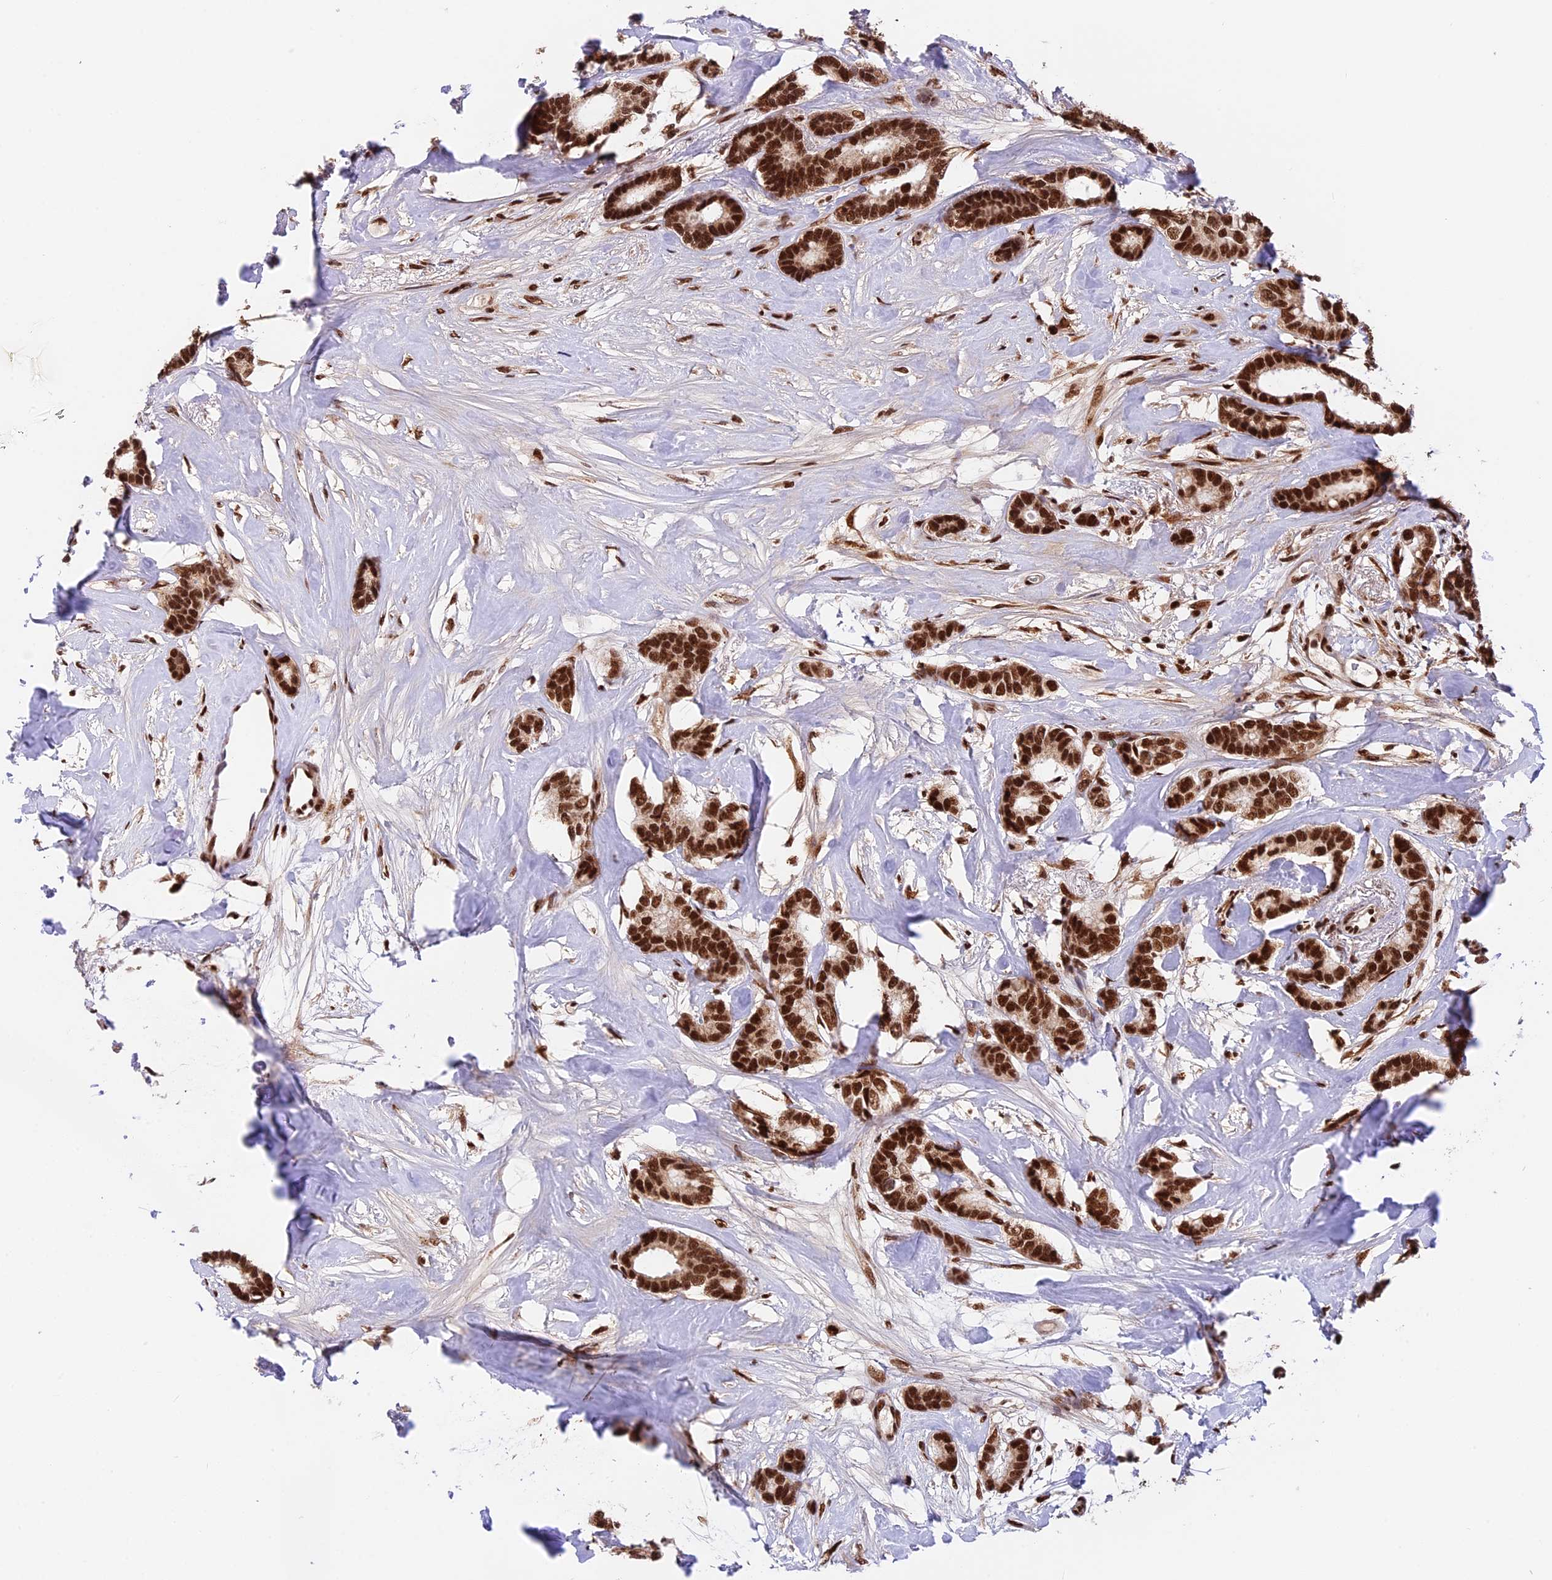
{"staining": {"intensity": "strong", "quantity": ">75%", "location": "nuclear"}, "tissue": "breast cancer", "cell_type": "Tumor cells", "image_type": "cancer", "snomed": [{"axis": "morphology", "description": "Duct carcinoma"}, {"axis": "topography", "description": "Breast"}], "caption": "Tumor cells reveal high levels of strong nuclear positivity in approximately >75% of cells in human breast cancer.", "gene": "RAMAC", "patient": {"sex": "female", "age": 87}}